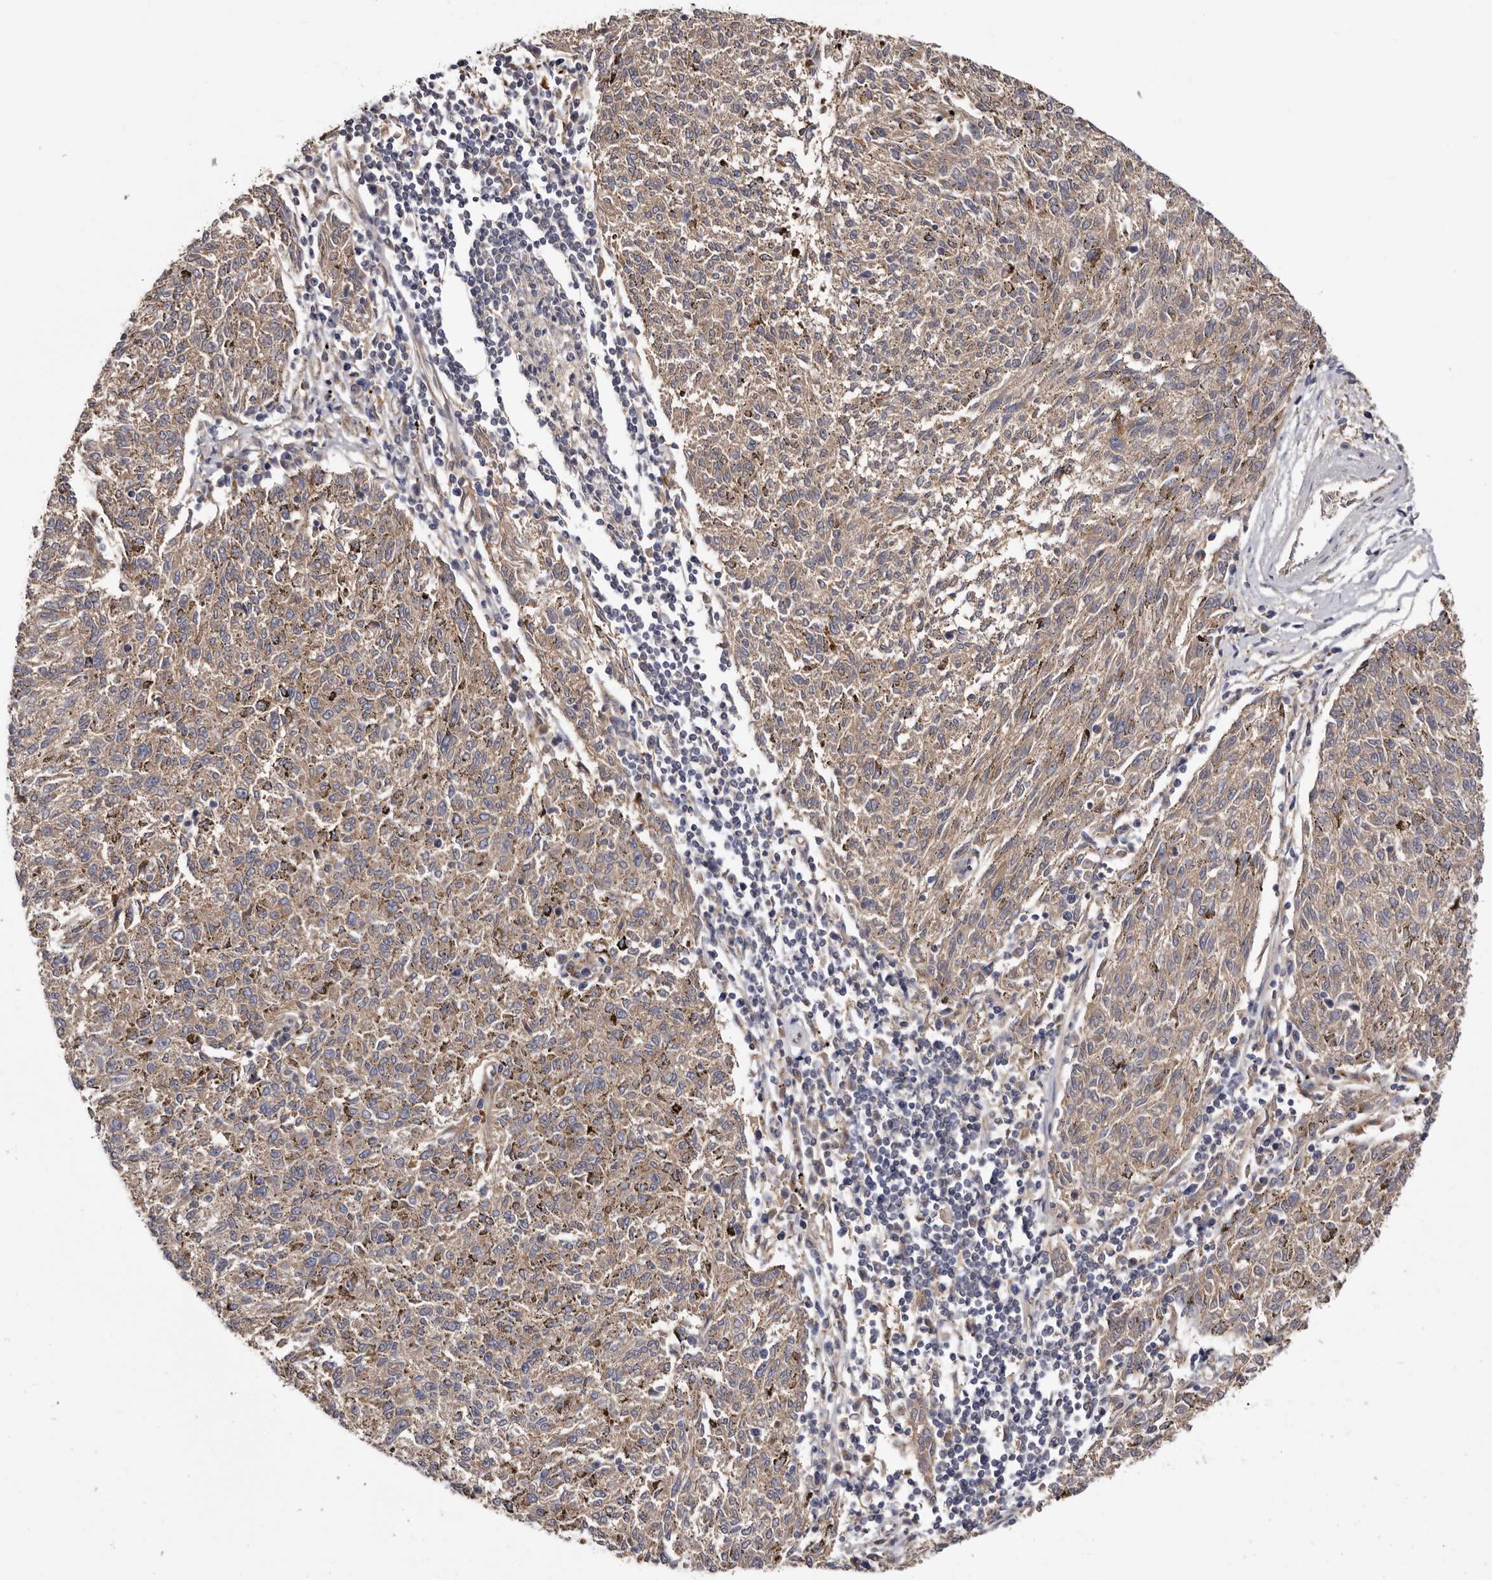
{"staining": {"intensity": "weak", "quantity": ">75%", "location": "cytoplasmic/membranous"}, "tissue": "melanoma", "cell_type": "Tumor cells", "image_type": "cancer", "snomed": [{"axis": "morphology", "description": "Malignant melanoma, NOS"}, {"axis": "topography", "description": "Skin"}], "caption": "Protein expression analysis of human melanoma reveals weak cytoplasmic/membranous positivity in approximately >75% of tumor cells. (Brightfield microscopy of DAB IHC at high magnification).", "gene": "INKA2", "patient": {"sex": "female", "age": 72}}